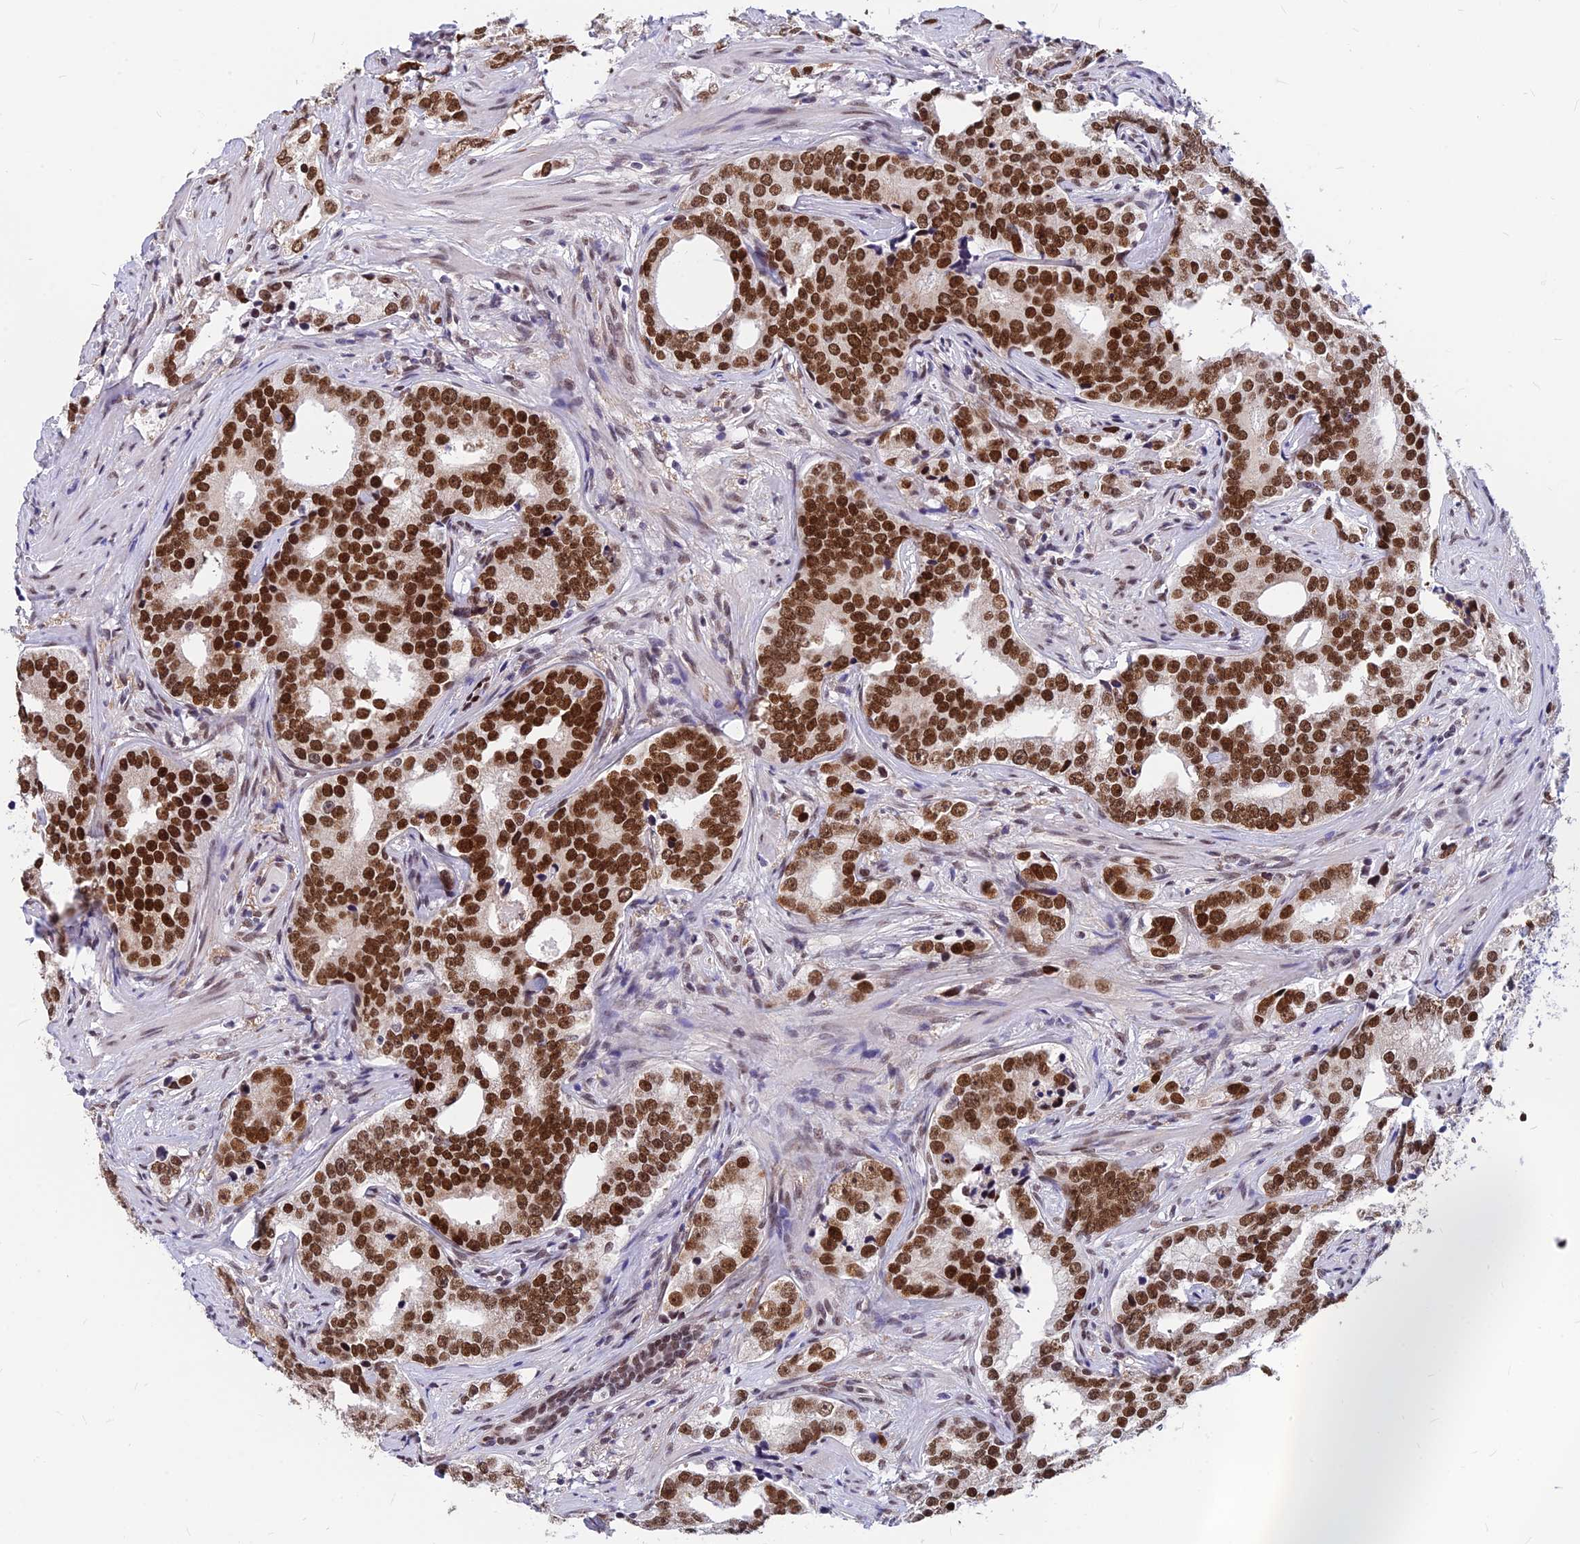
{"staining": {"intensity": "strong", "quantity": ">75%", "location": "nuclear"}, "tissue": "prostate cancer", "cell_type": "Tumor cells", "image_type": "cancer", "snomed": [{"axis": "morphology", "description": "Adenocarcinoma, High grade"}, {"axis": "topography", "description": "Prostate"}], "caption": "This micrograph shows IHC staining of prostate cancer (high-grade adenocarcinoma), with high strong nuclear expression in about >75% of tumor cells.", "gene": "KCTD13", "patient": {"sex": "male", "age": 62}}